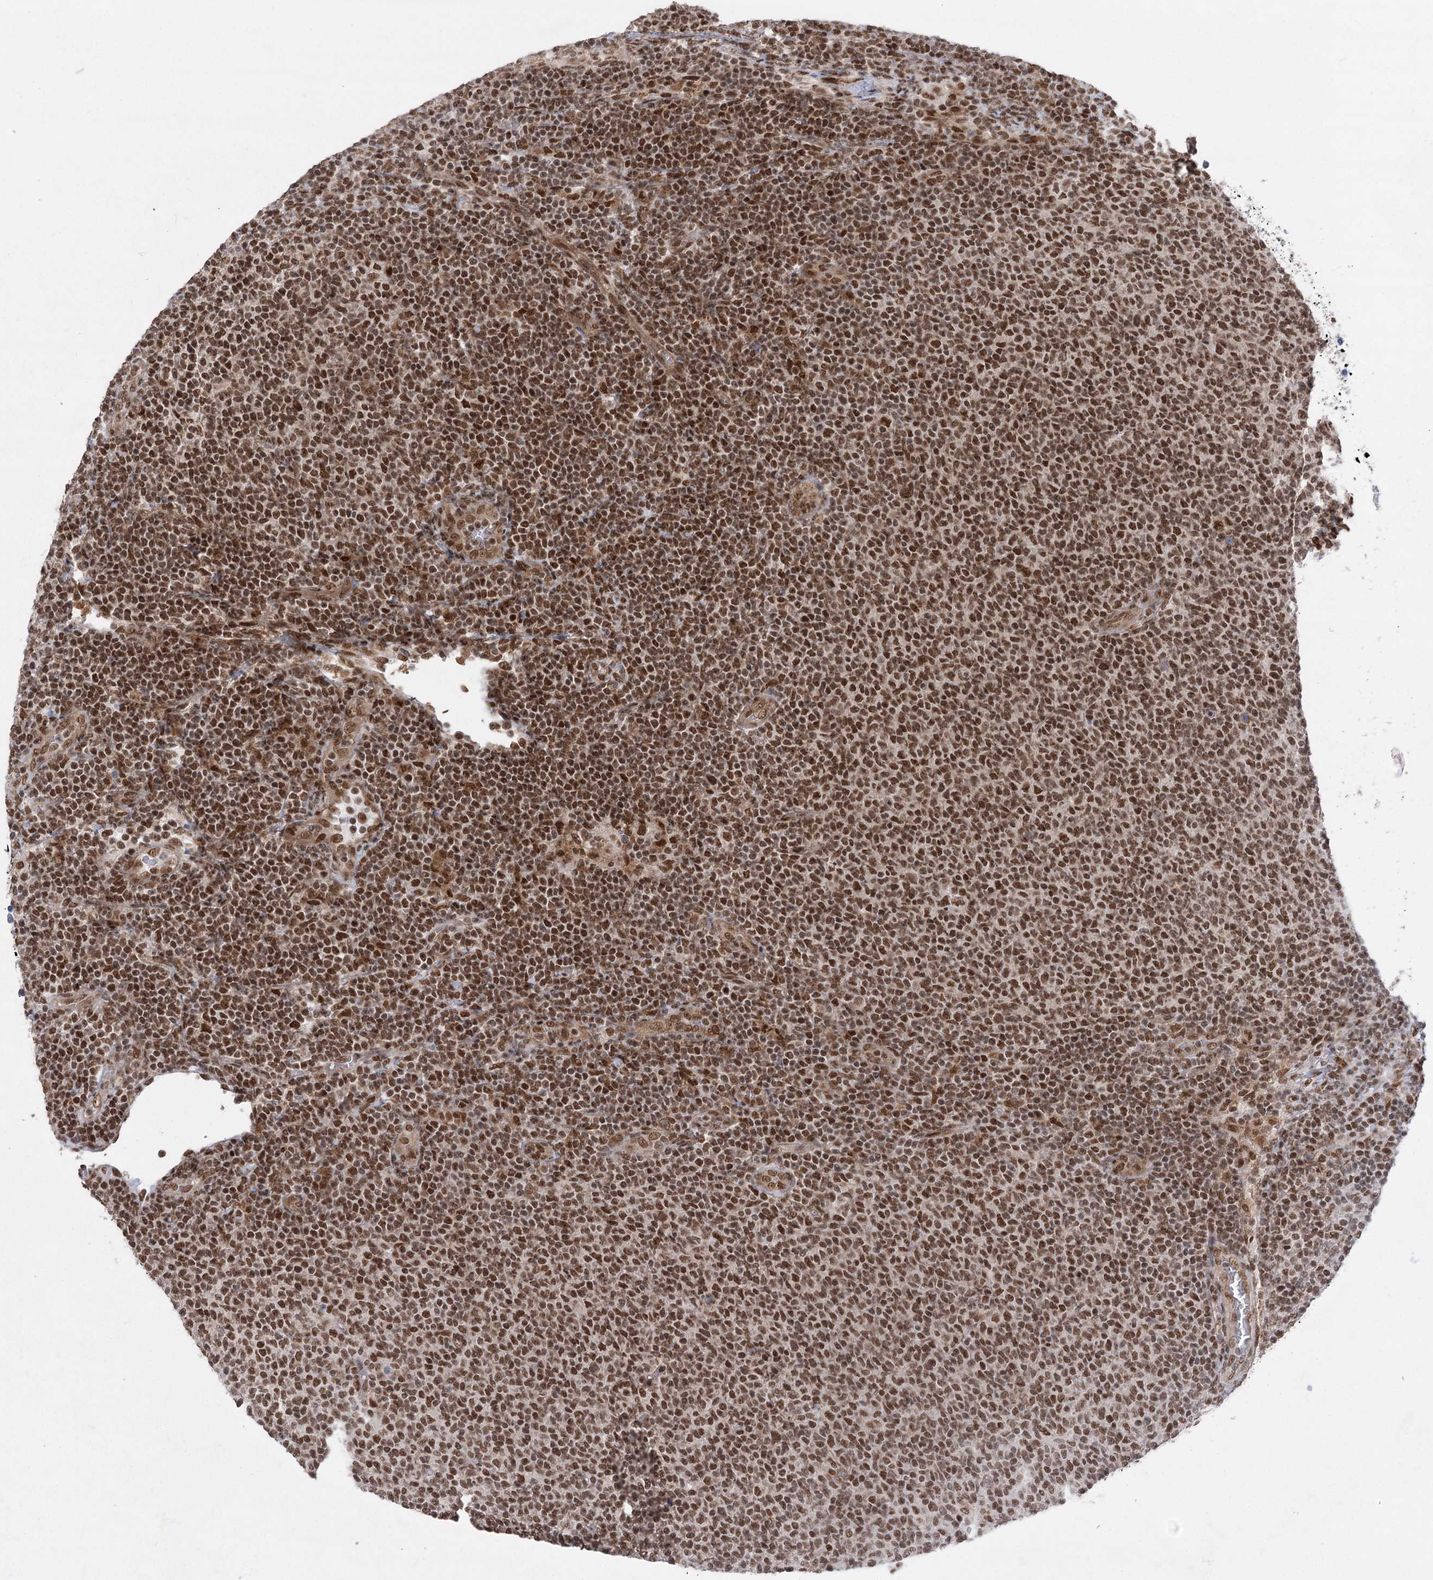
{"staining": {"intensity": "strong", "quantity": ">75%", "location": "nuclear"}, "tissue": "lymphoma", "cell_type": "Tumor cells", "image_type": "cancer", "snomed": [{"axis": "morphology", "description": "Malignant lymphoma, non-Hodgkin's type, Low grade"}, {"axis": "topography", "description": "Lymph node"}], "caption": "Malignant lymphoma, non-Hodgkin's type (low-grade) stained with a protein marker reveals strong staining in tumor cells.", "gene": "ZCCHC8", "patient": {"sex": "male", "age": 66}}